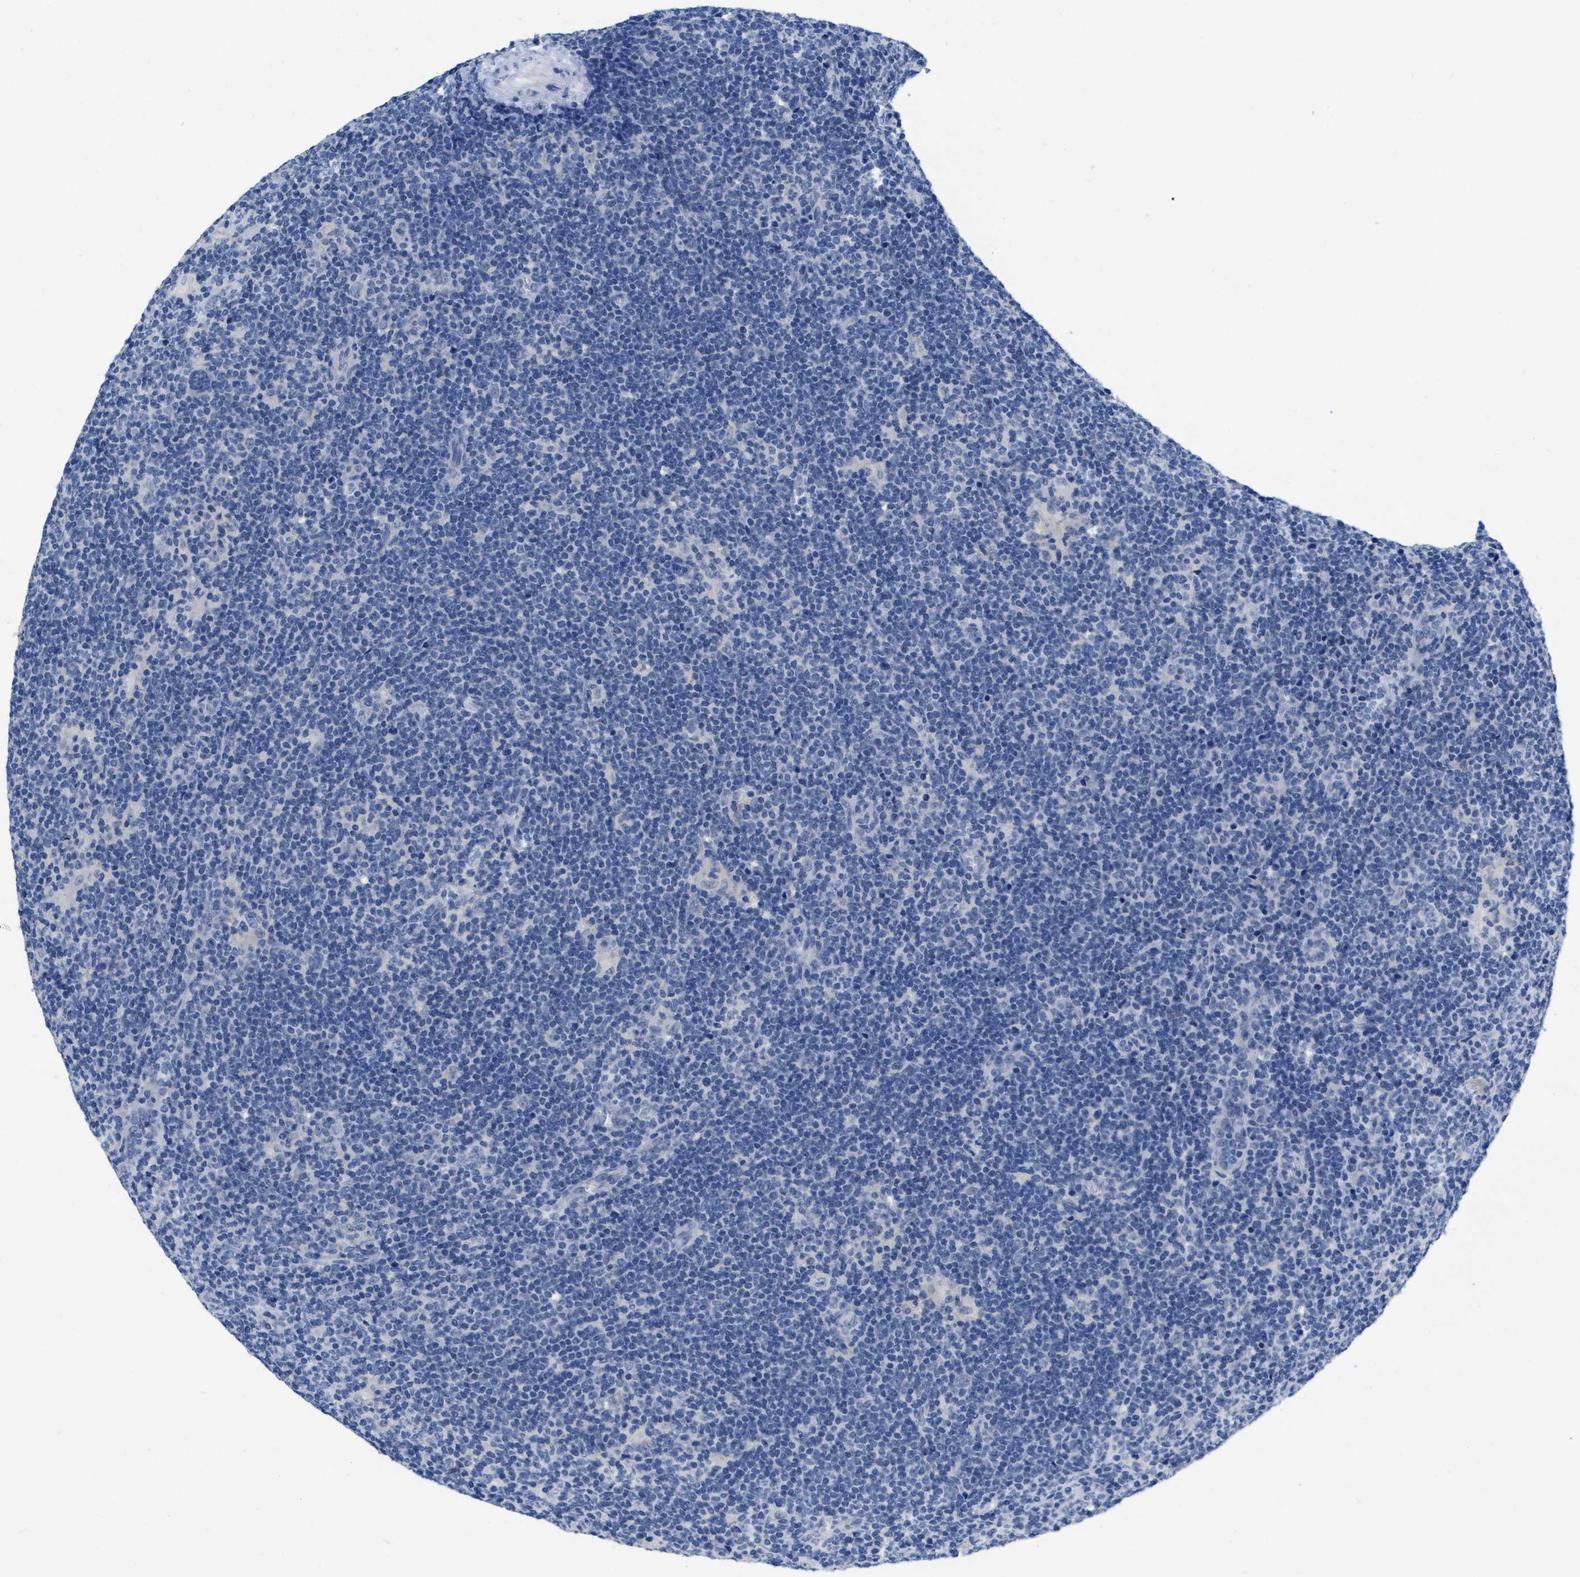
{"staining": {"intensity": "negative", "quantity": "none", "location": "none"}, "tissue": "lymphoma", "cell_type": "Tumor cells", "image_type": "cancer", "snomed": [{"axis": "morphology", "description": "Hodgkin's disease, NOS"}, {"axis": "topography", "description": "Lymph node"}], "caption": "High magnification brightfield microscopy of lymphoma stained with DAB (brown) and counterstained with hematoxylin (blue): tumor cells show no significant positivity.", "gene": "PYY", "patient": {"sex": "female", "age": 57}}